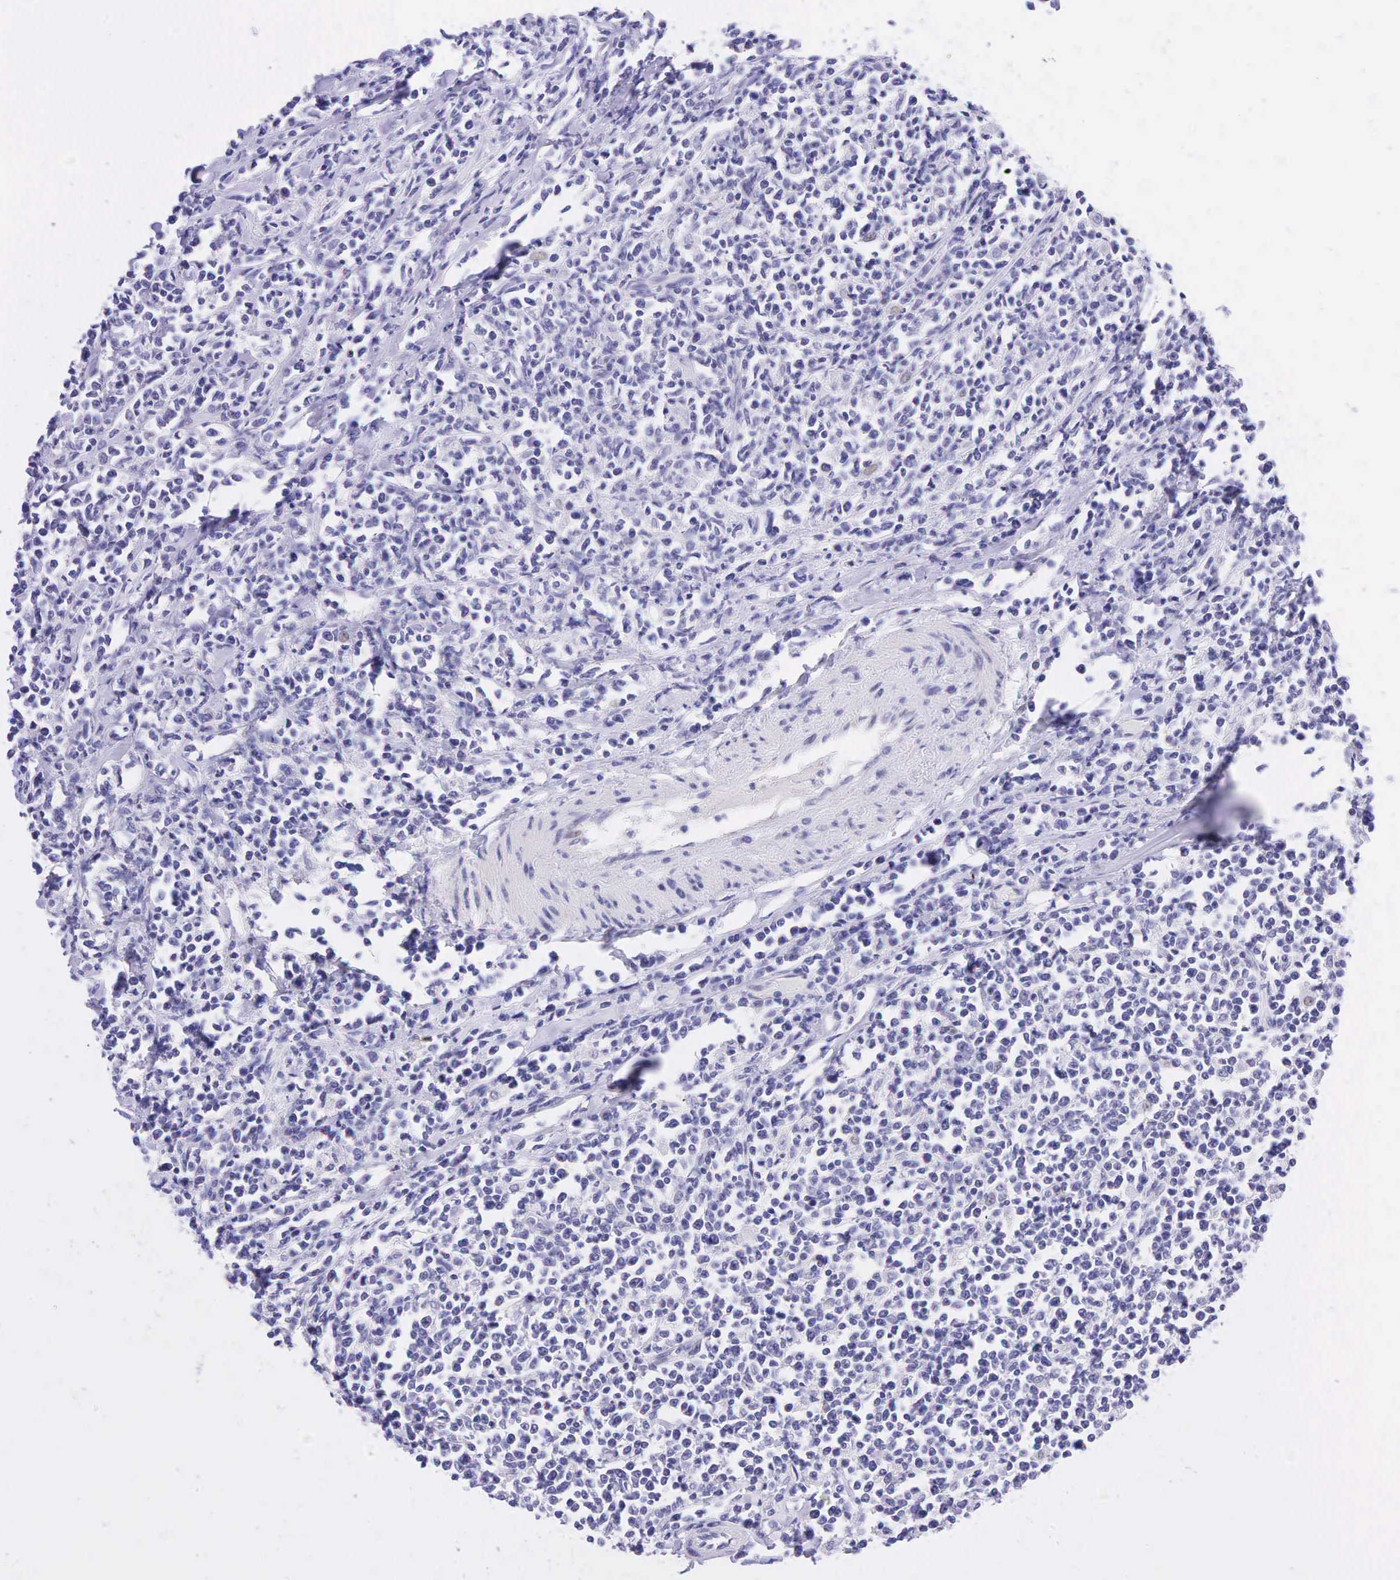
{"staining": {"intensity": "negative", "quantity": "none", "location": "none"}, "tissue": "lymphoma", "cell_type": "Tumor cells", "image_type": "cancer", "snomed": [{"axis": "morphology", "description": "Malignant lymphoma, non-Hodgkin's type, High grade"}, {"axis": "topography", "description": "Colon"}], "caption": "High power microscopy photomicrograph of an IHC image of high-grade malignant lymphoma, non-Hodgkin's type, revealing no significant staining in tumor cells.", "gene": "AR", "patient": {"sex": "male", "age": 82}}